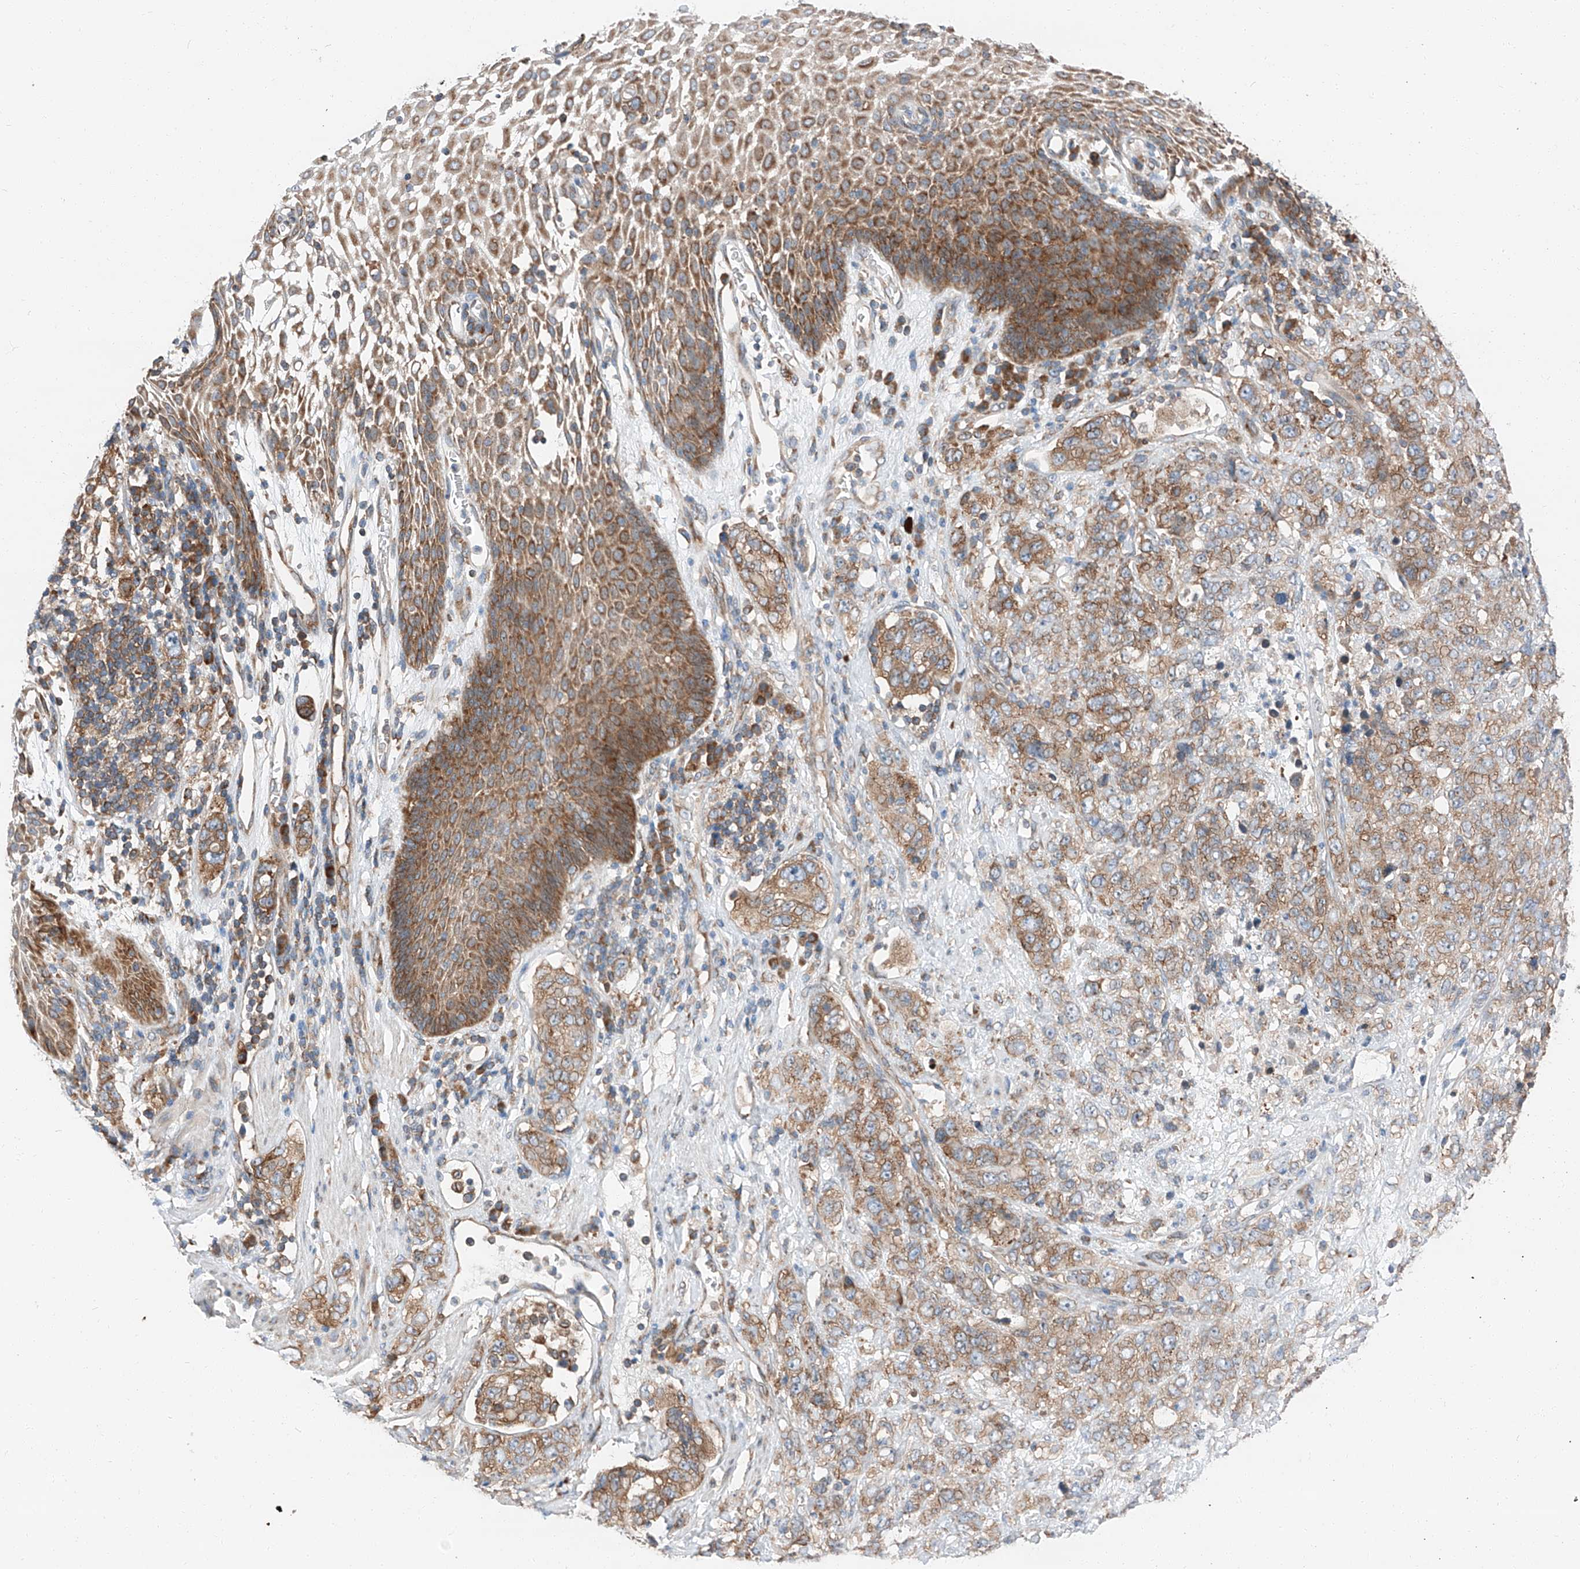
{"staining": {"intensity": "moderate", "quantity": ">75%", "location": "cytoplasmic/membranous"}, "tissue": "stomach cancer", "cell_type": "Tumor cells", "image_type": "cancer", "snomed": [{"axis": "morphology", "description": "Adenocarcinoma, NOS"}, {"axis": "topography", "description": "Stomach"}], "caption": "Human stomach adenocarcinoma stained with a protein marker displays moderate staining in tumor cells.", "gene": "ZC3H15", "patient": {"sex": "male", "age": 48}}